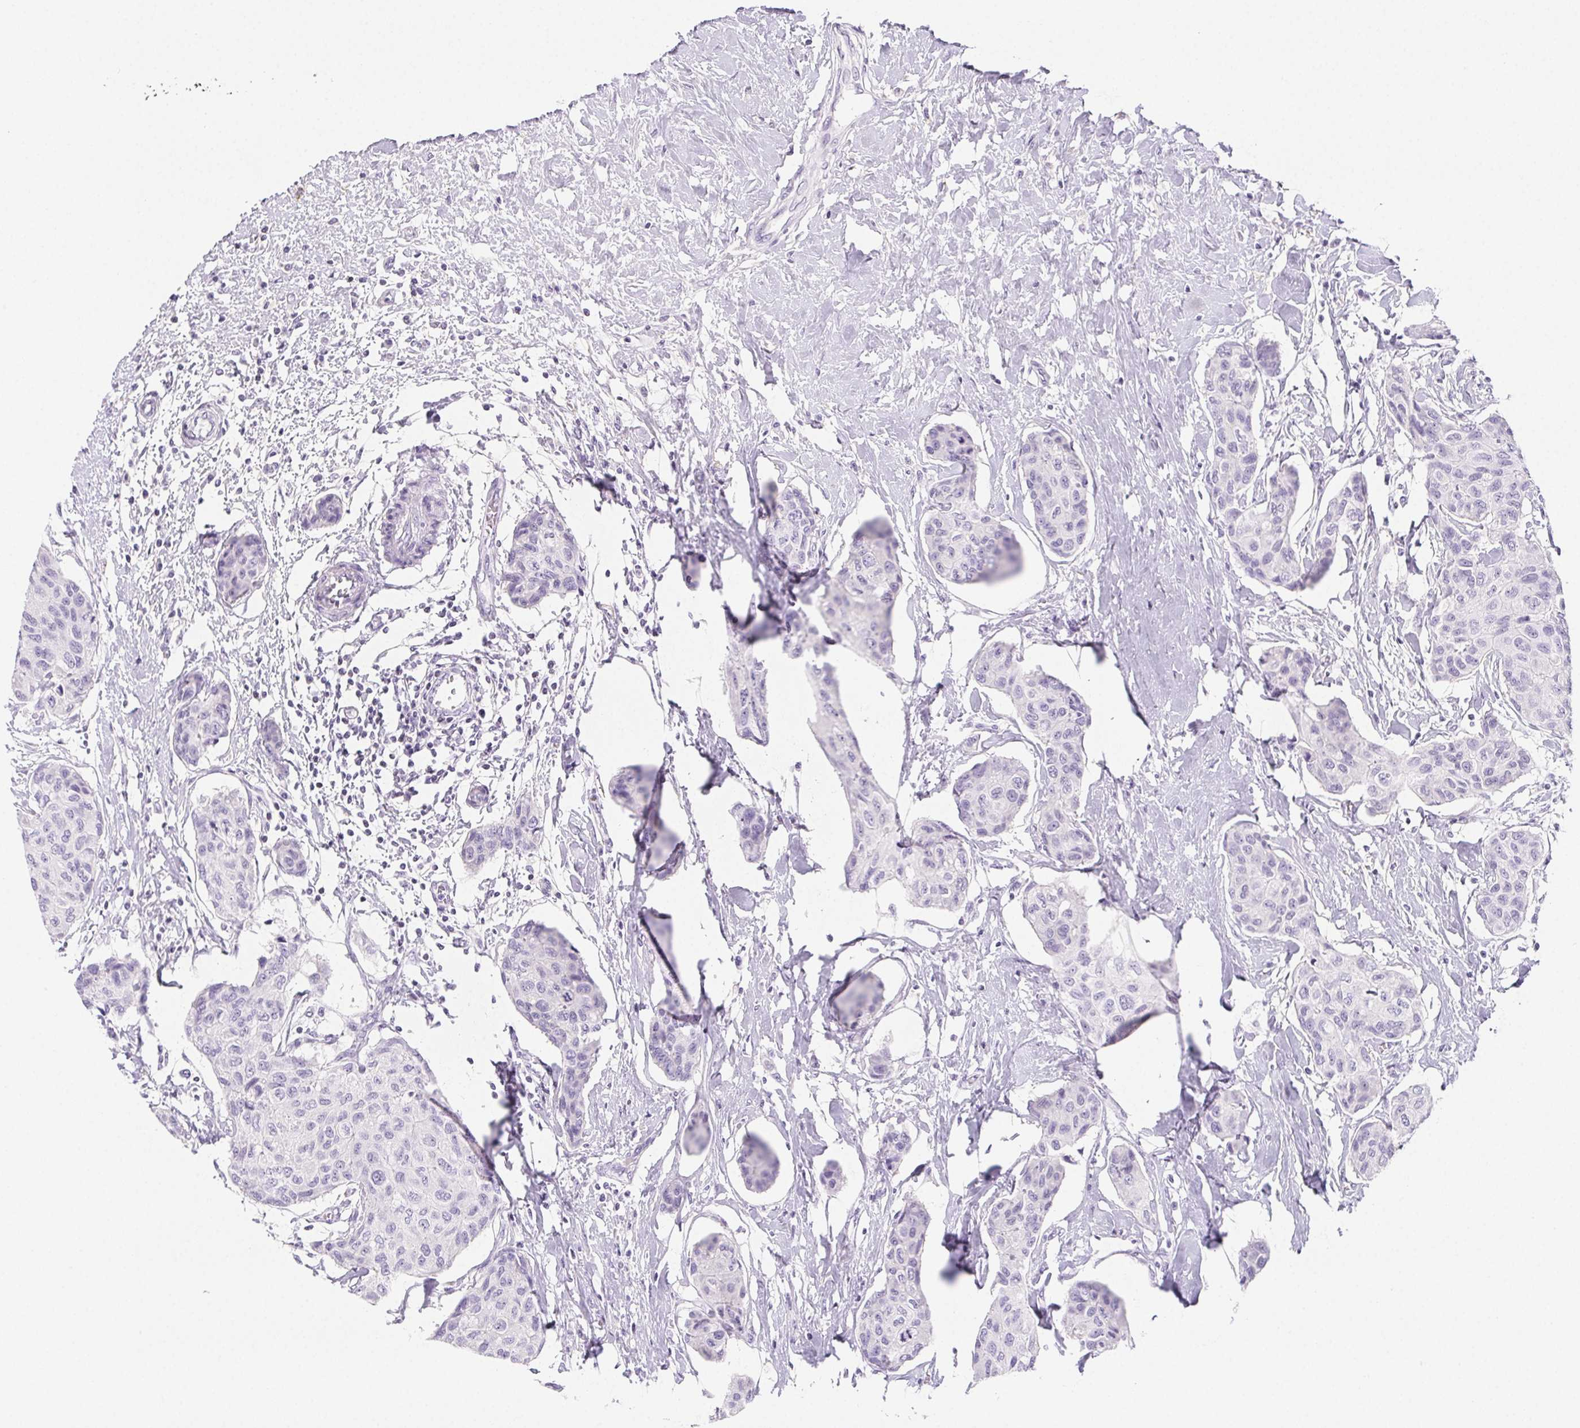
{"staining": {"intensity": "negative", "quantity": "none", "location": "none"}, "tissue": "breast cancer", "cell_type": "Tumor cells", "image_type": "cancer", "snomed": [{"axis": "morphology", "description": "Duct carcinoma"}, {"axis": "topography", "description": "Breast"}], "caption": "High power microscopy histopathology image of an immunohistochemistry (IHC) histopathology image of breast cancer, revealing no significant staining in tumor cells. (DAB immunohistochemistry visualized using brightfield microscopy, high magnification).", "gene": "BEND2", "patient": {"sex": "female", "age": 80}}